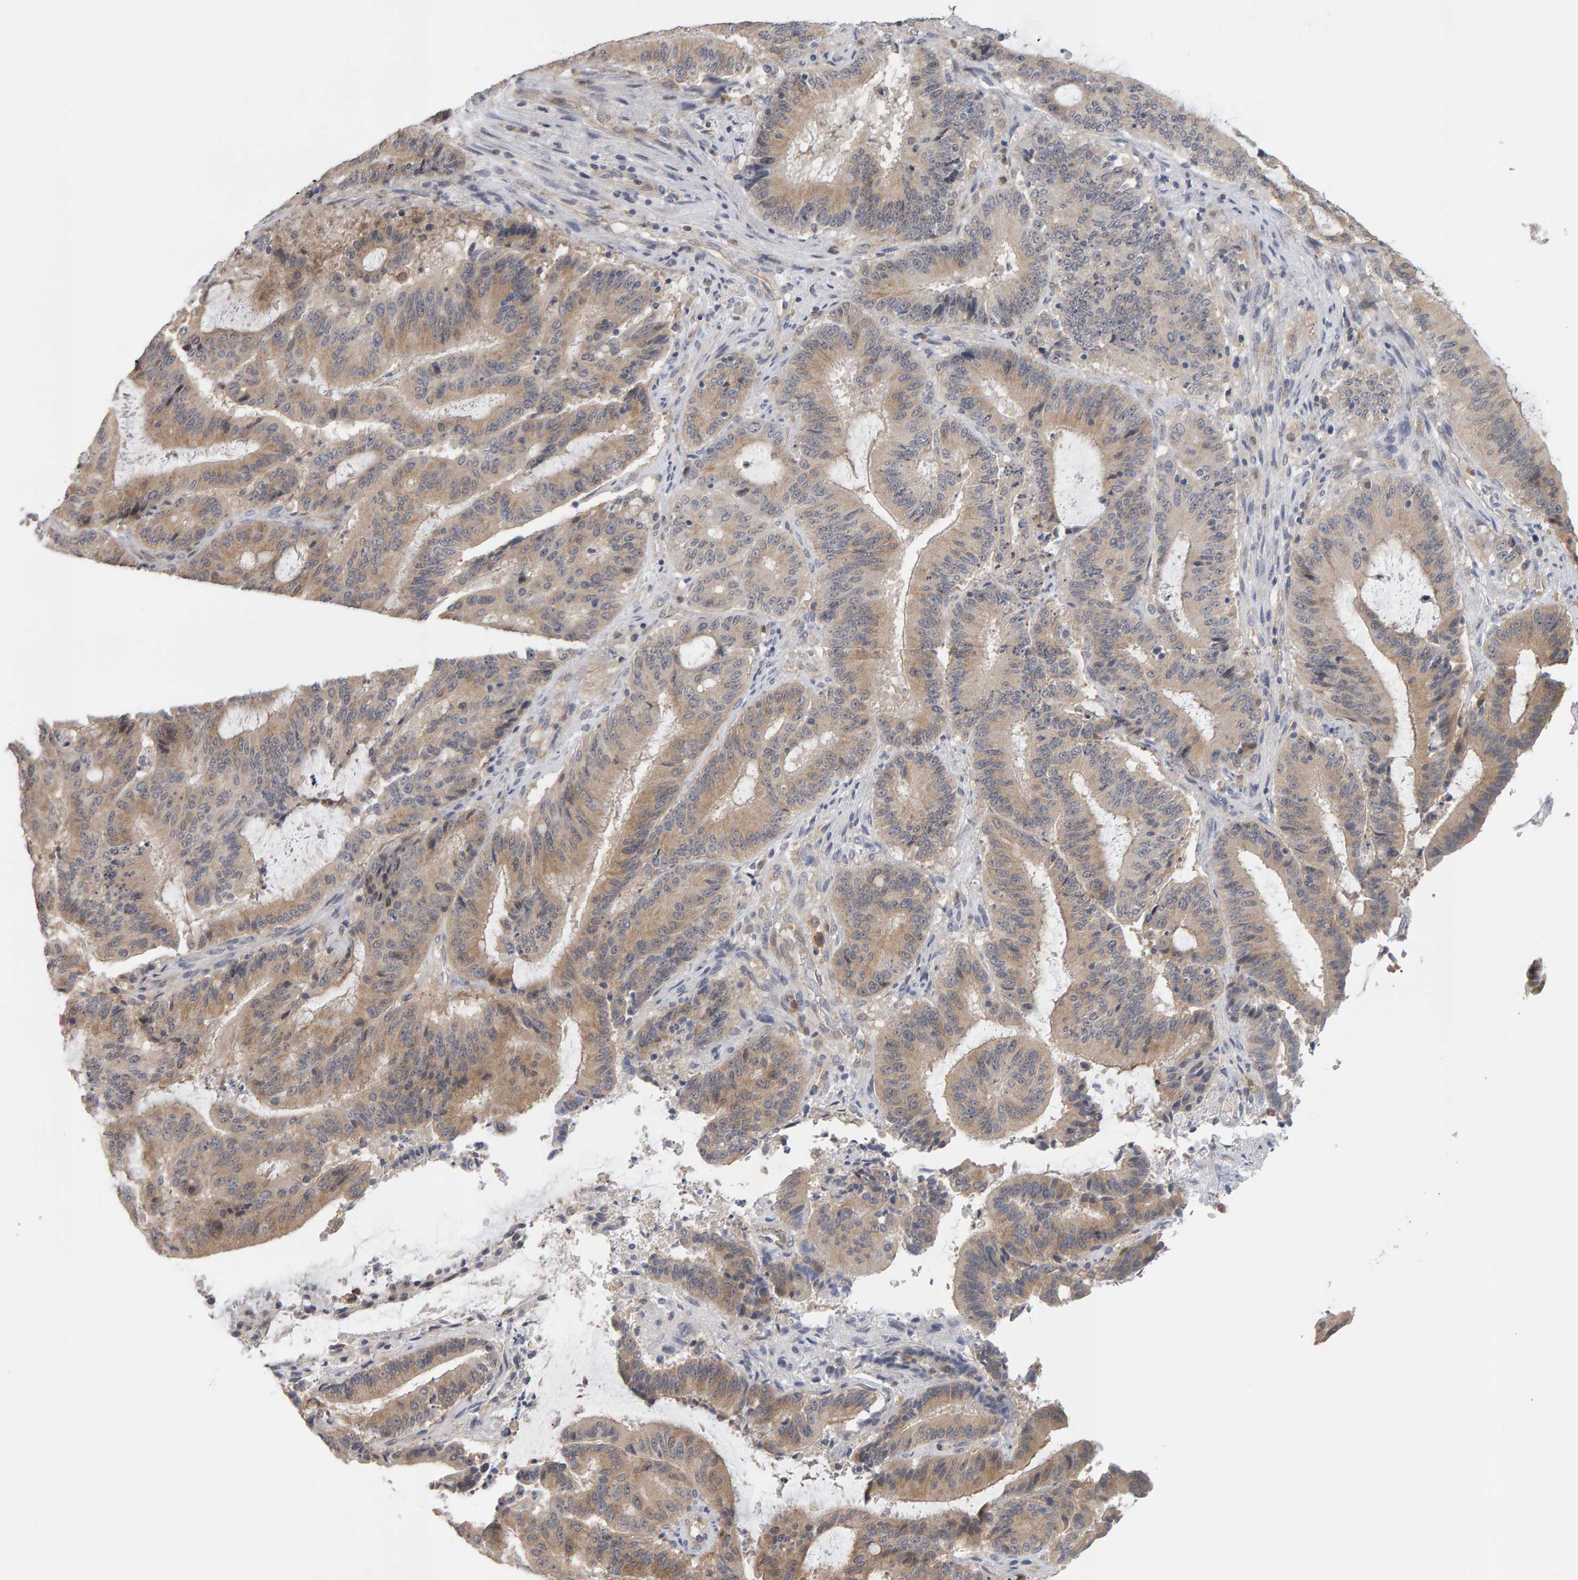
{"staining": {"intensity": "moderate", "quantity": ">75%", "location": "cytoplasmic/membranous"}, "tissue": "liver cancer", "cell_type": "Tumor cells", "image_type": "cancer", "snomed": [{"axis": "morphology", "description": "Normal tissue, NOS"}, {"axis": "morphology", "description": "Cholangiocarcinoma"}, {"axis": "topography", "description": "Liver"}, {"axis": "topography", "description": "Peripheral nerve tissue"}], "caption": "IHC micrograph of human cholangiocarcinoma (liver) stained for a protein (brown), which shows medium levels of moderate cytoplasmic/membranous positivity in about >75% of tumor cells.", "gene": "MSRA", "patient": {"sex": "female", "age": 73}}